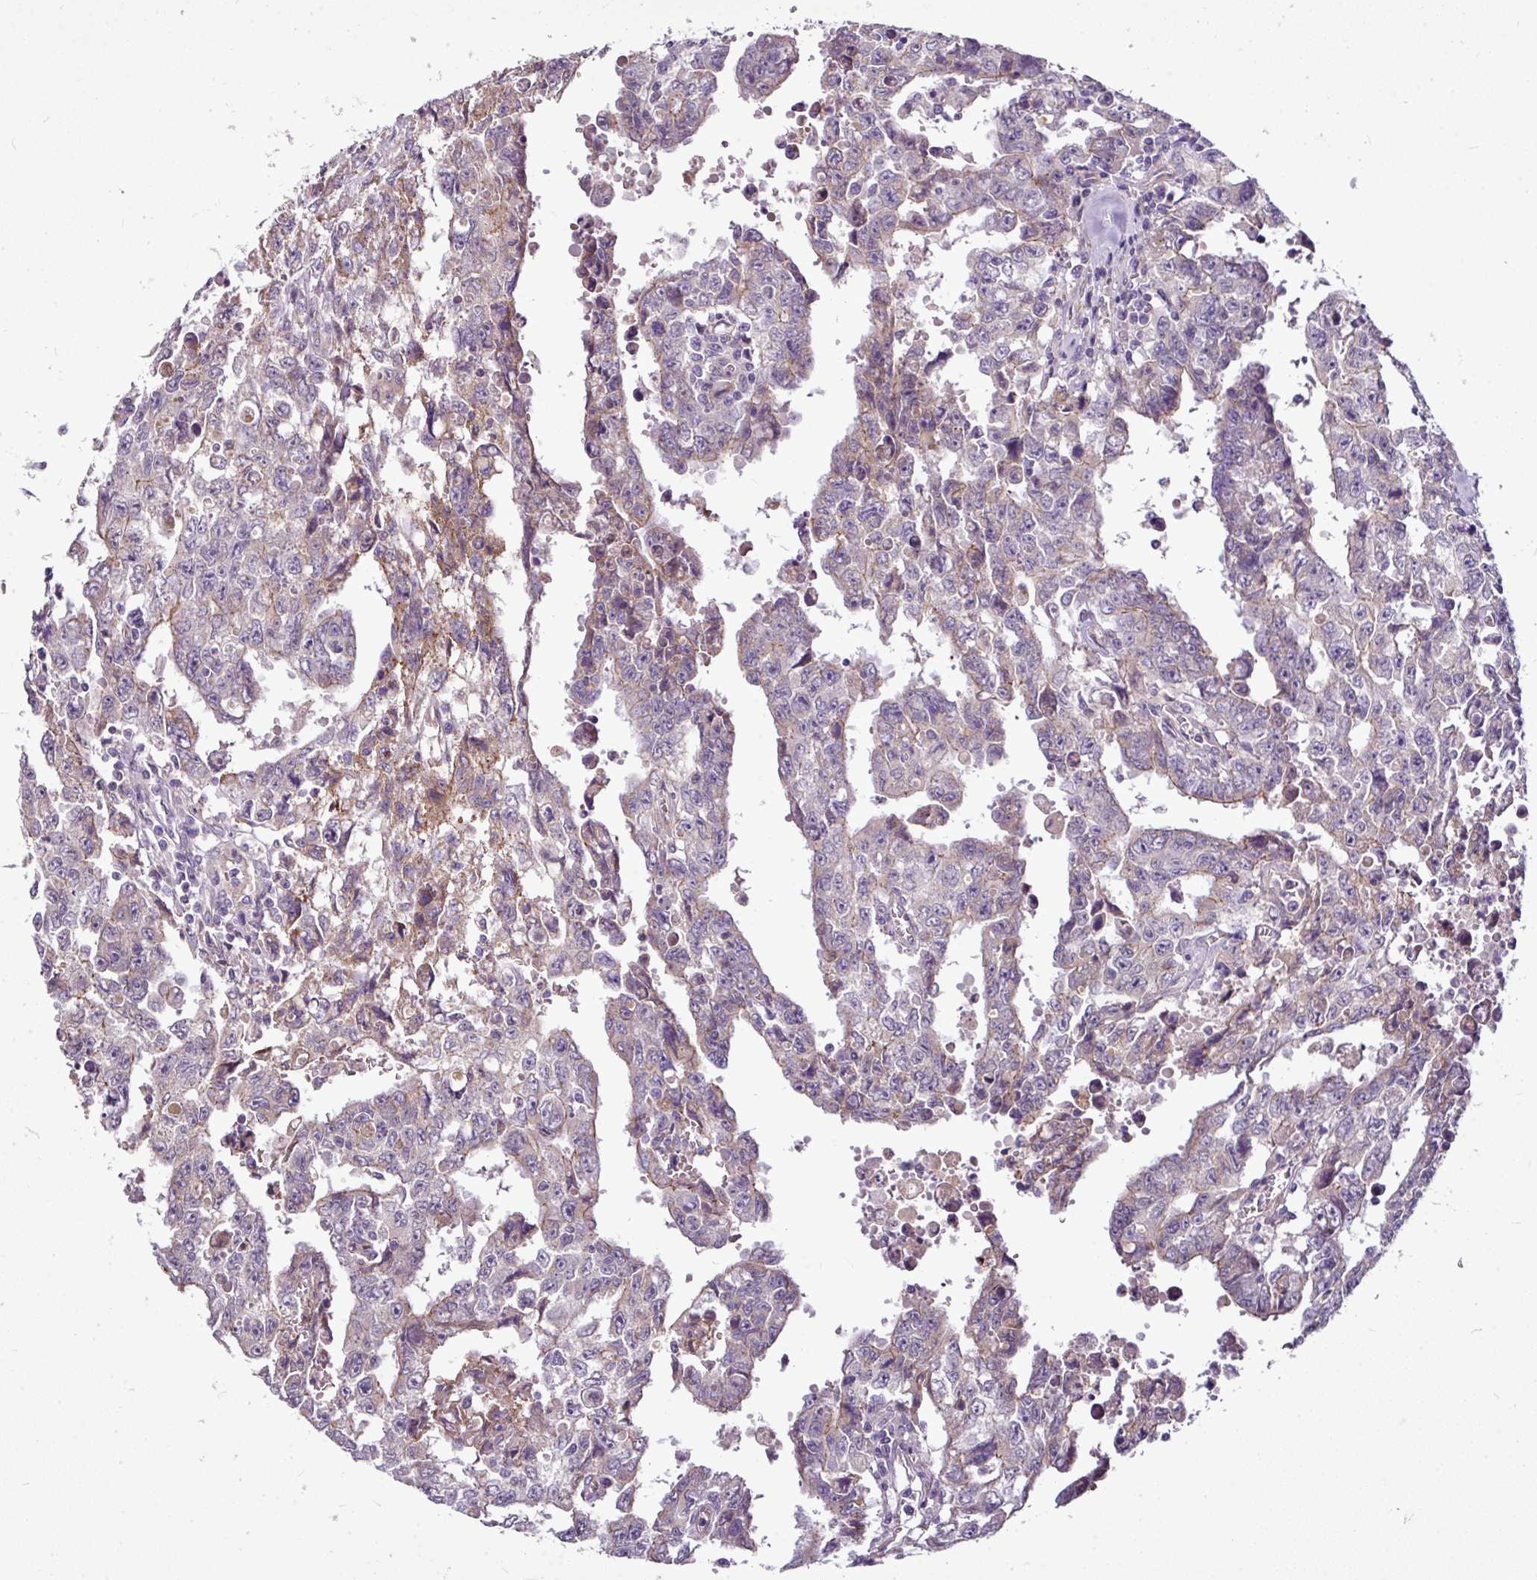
{"staining": {"intensity": "weak", "quantity": "<25%", "location": "cytoplasmic/membranous"}, "tissue": "testis cancer", "cell_type": "Tumor cells", "image_type": "cancer", "snomed": [{"axis": "morphology", "description": "Carcinoma, Embryonal, NOS"}, {"axis": "topography", "description": "Testis"}], "caption": "Immunohistochemical staining of testis embryonal carcinoma displays no significant expression in tumor cells.", "gene": "GAN", "patient": {"sex": "male", "age": 24}}